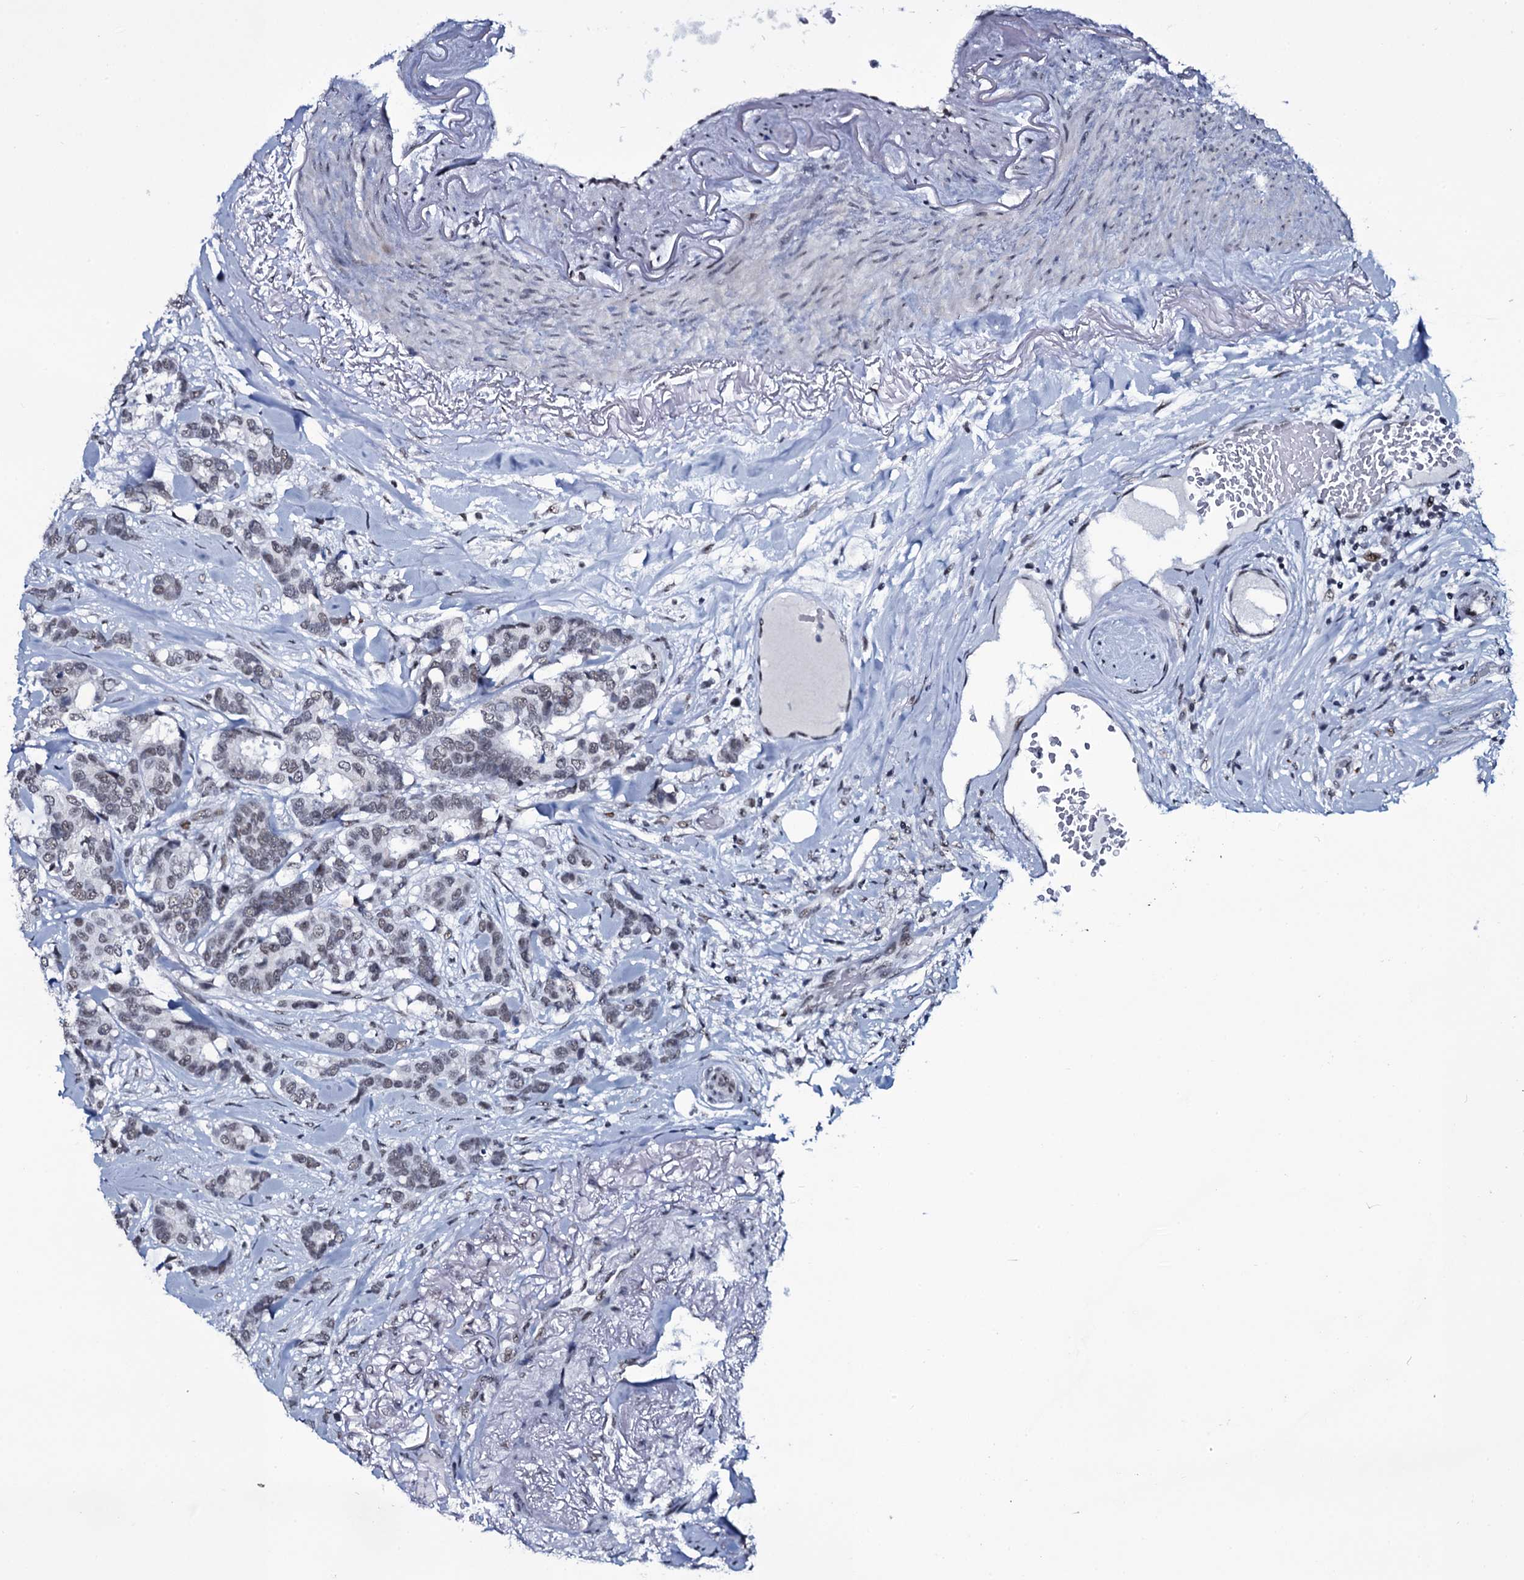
{"staining": {"intensity": "negative", "quantity": "none", "location": "none"}, "tissue": "breast cancer", "cell_type": "Tumor cells", "image_type": "cancer", "snomed": [{"axis": "morphology", "description": "Duct carcinoma"}, {"axis": "topography", "description": "Breast"}], "caption": "This micrograph is of breast cancer (invasive ductal carcinoma) stained with immunohistochemistry (IHC) to label a protein in brown with the nuclei are counter-stained blue. There is no staining in tumor cells.", "gene": "ZMIZ2", "patient": {"sex": "female", "age": 87}}